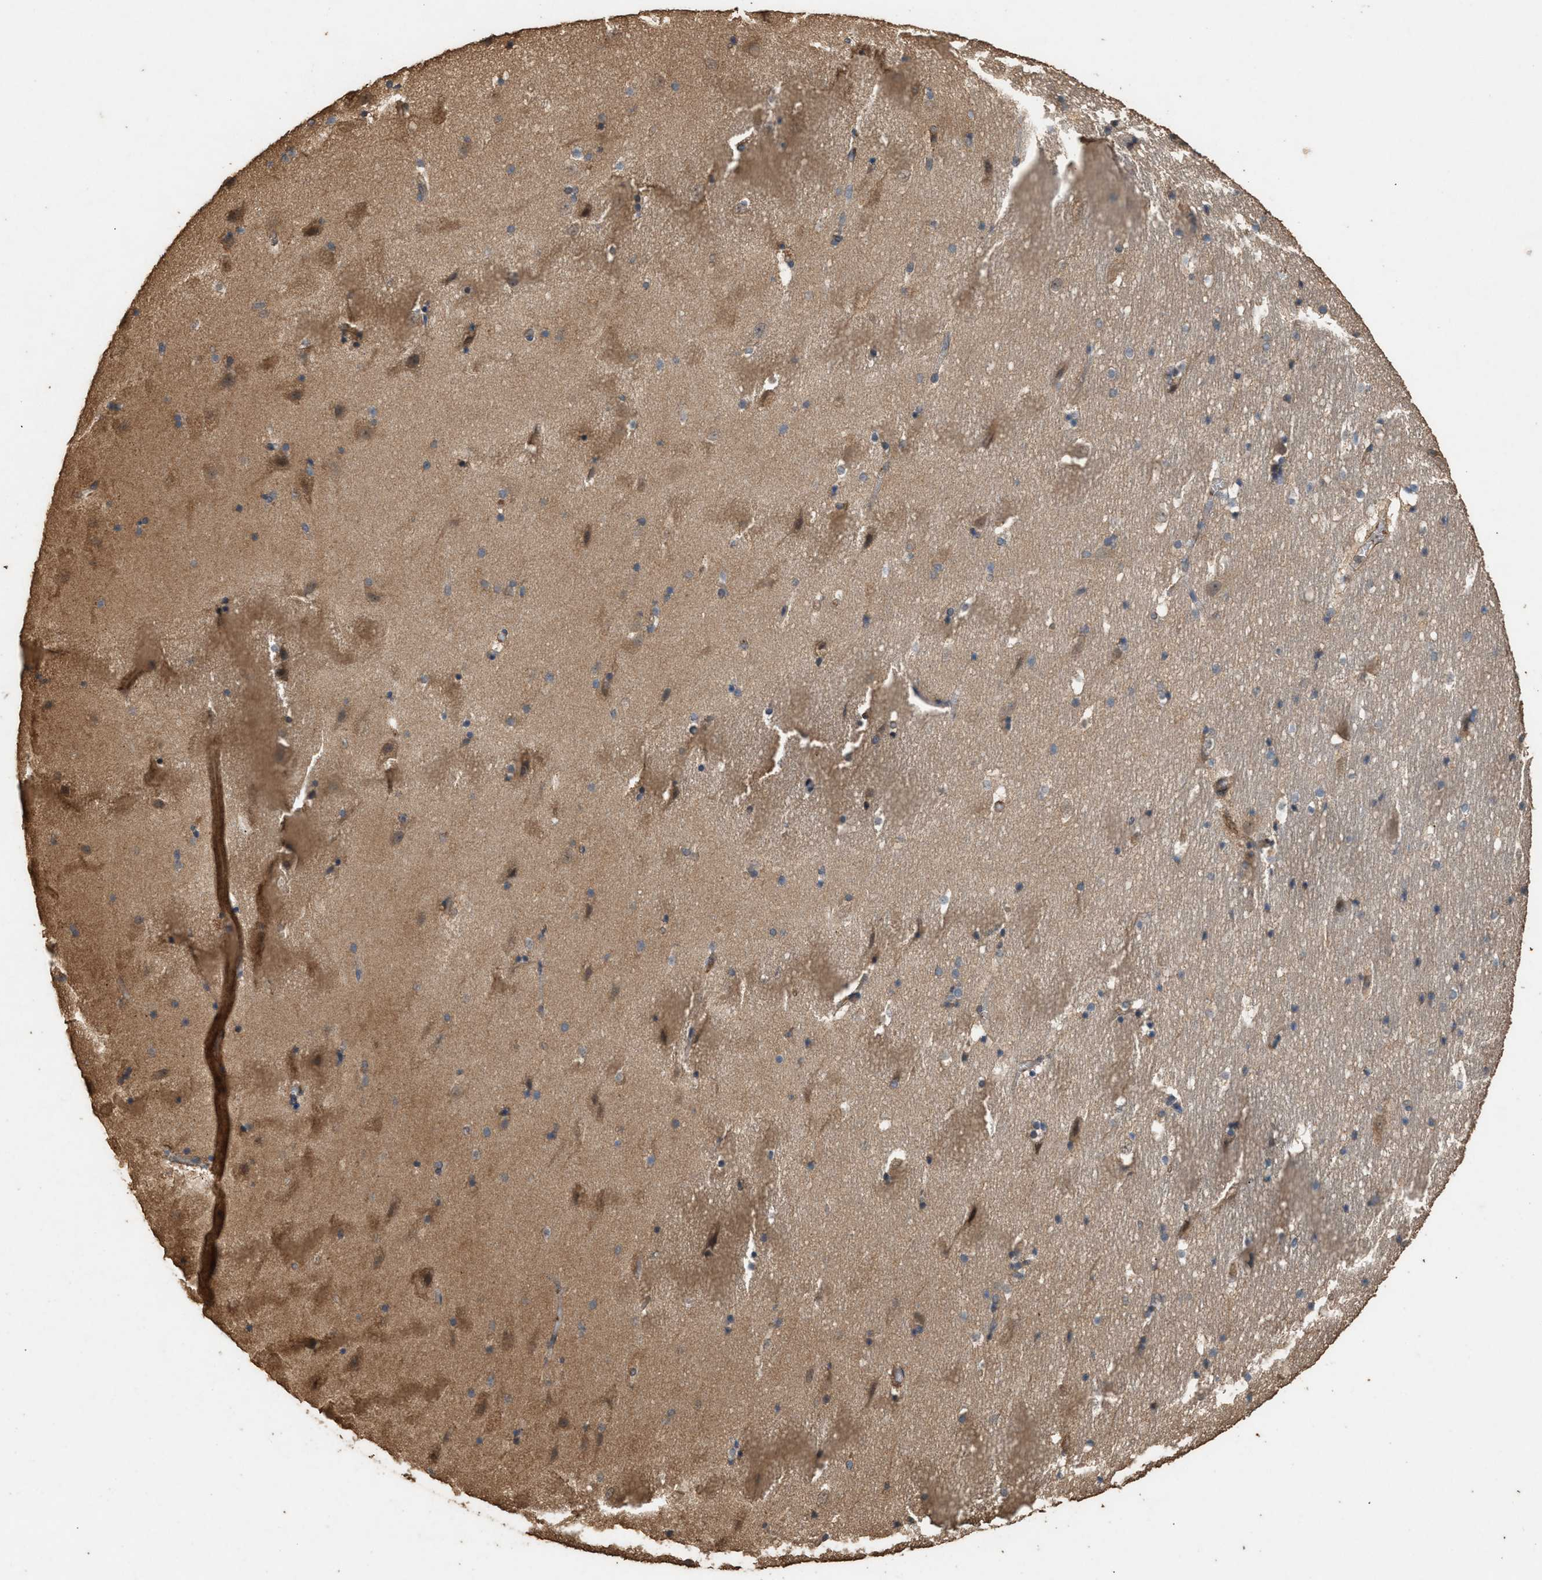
{"staining": {"intensity": "weak", "quantity": "25%-75%", "location": "cytoplasmic/membranous"}, "tissue": "hippocampus", "cell_type": "Glial cells", "image_type": "normal", "snomed": [{"axis": "morphology", "description": "Normal tissue, NOS"}, {"axis": "topography", "description": "Hippocampus"}], "caption": "A high-resolution image shows immunohistochemistry (IHC) staining of benign hippocampus, which reveals weak cytoplasmic/membranous positivity in approximately 25%-75% of glial cells.", "gene": "DCAF7", "patient": {"sex": "male", "age": 45}}